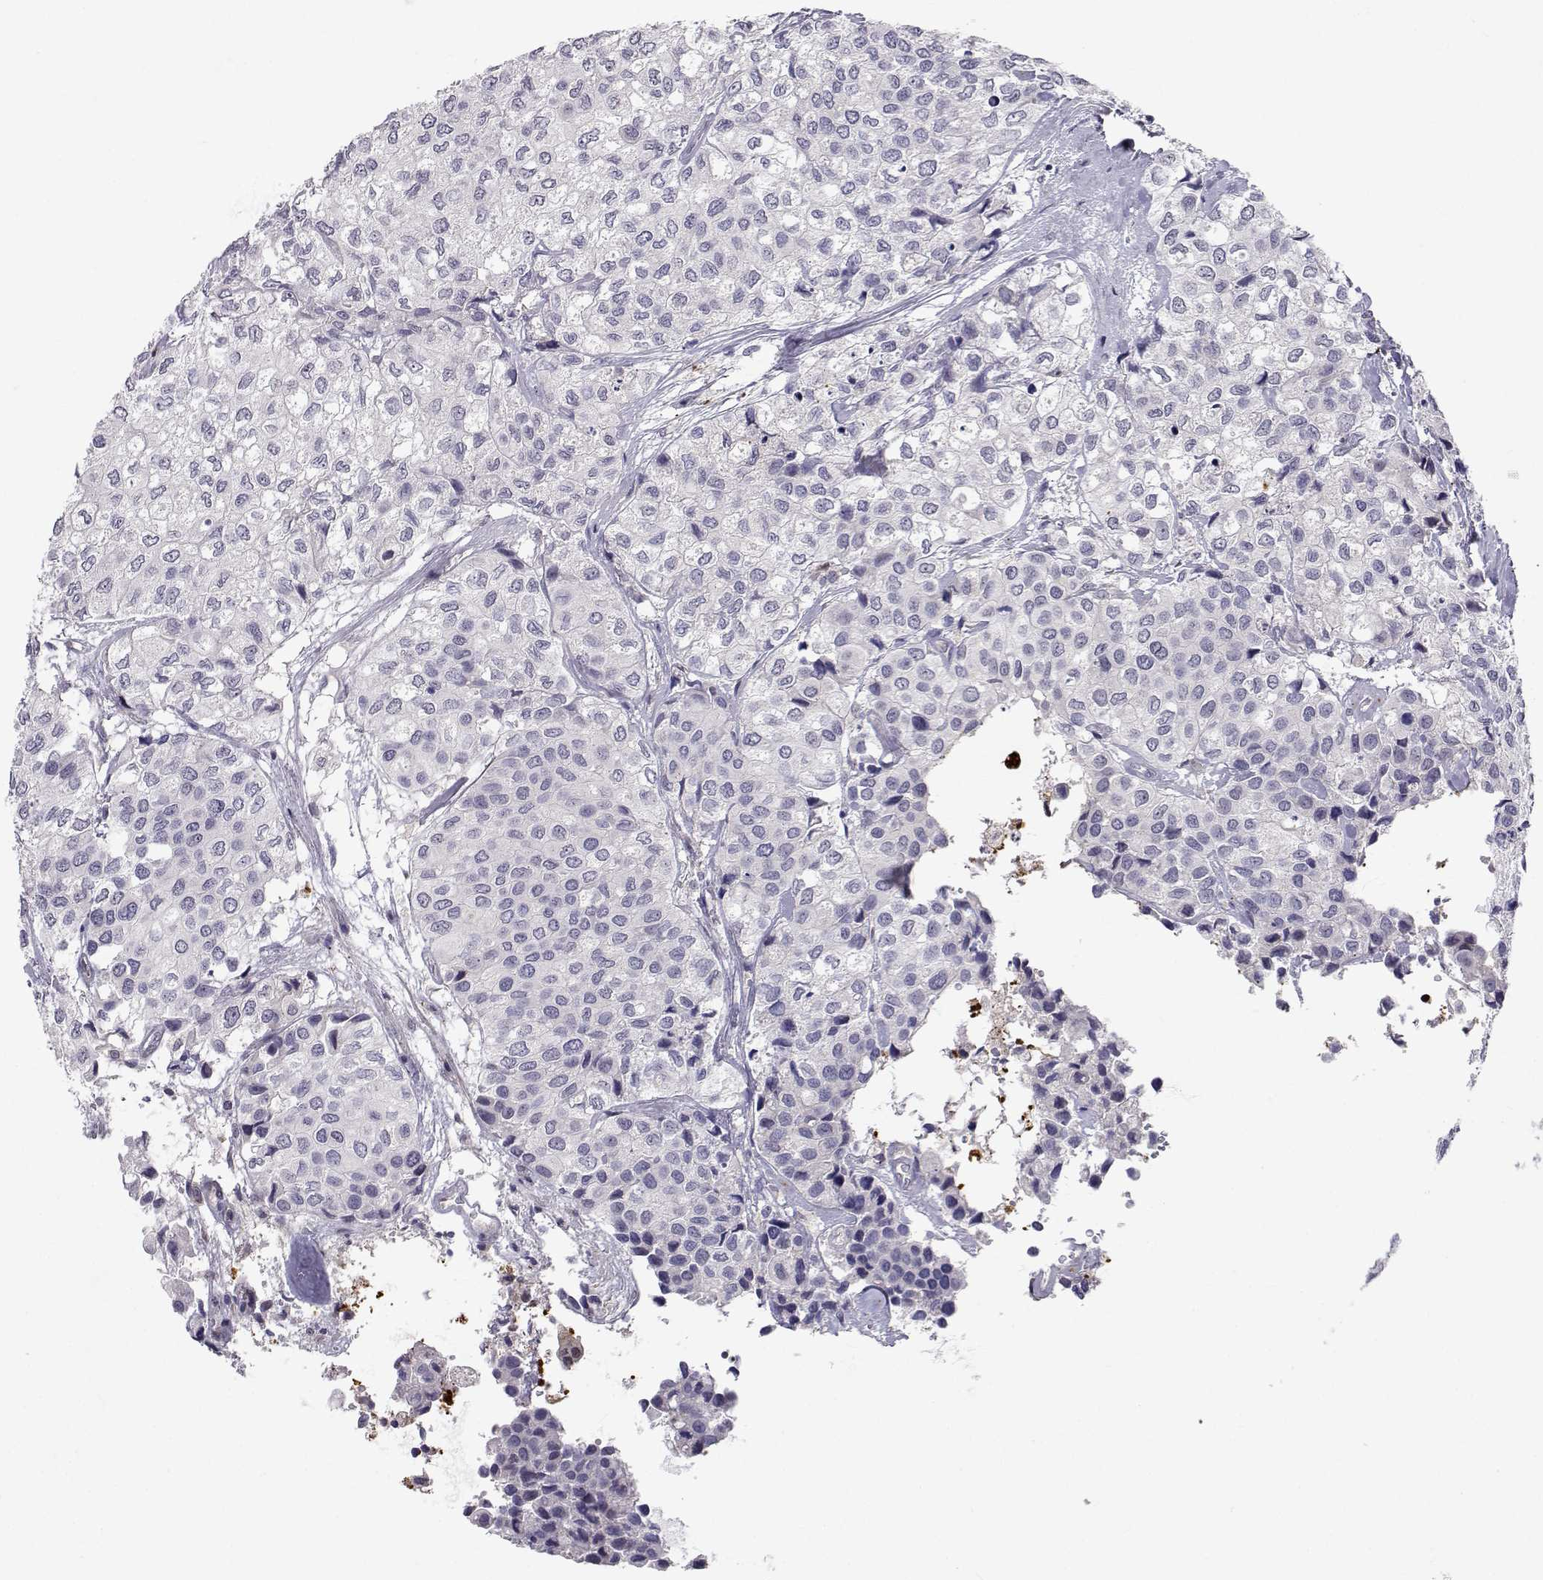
{"staining": {"intensity": "negative", "quantity": "none", "location": "none"}, "tissue": "urothelial cancer", "cell_type": "Tumor cells", "image_type": "cancer", "snomed": [{"axis": "morphology", "description": "Urothelial carcinoma, High grade"}, {"axis": "topography", "description": "Urinary bladder"}], "caption": "A high-resolution micrograph shows immunohistochemistry (IHC) staining of urothelial cancer, which displays no significant expression in tumor cells.", "gene": "SLC6A3", "patient": {"sex": "male", "age": 73}}